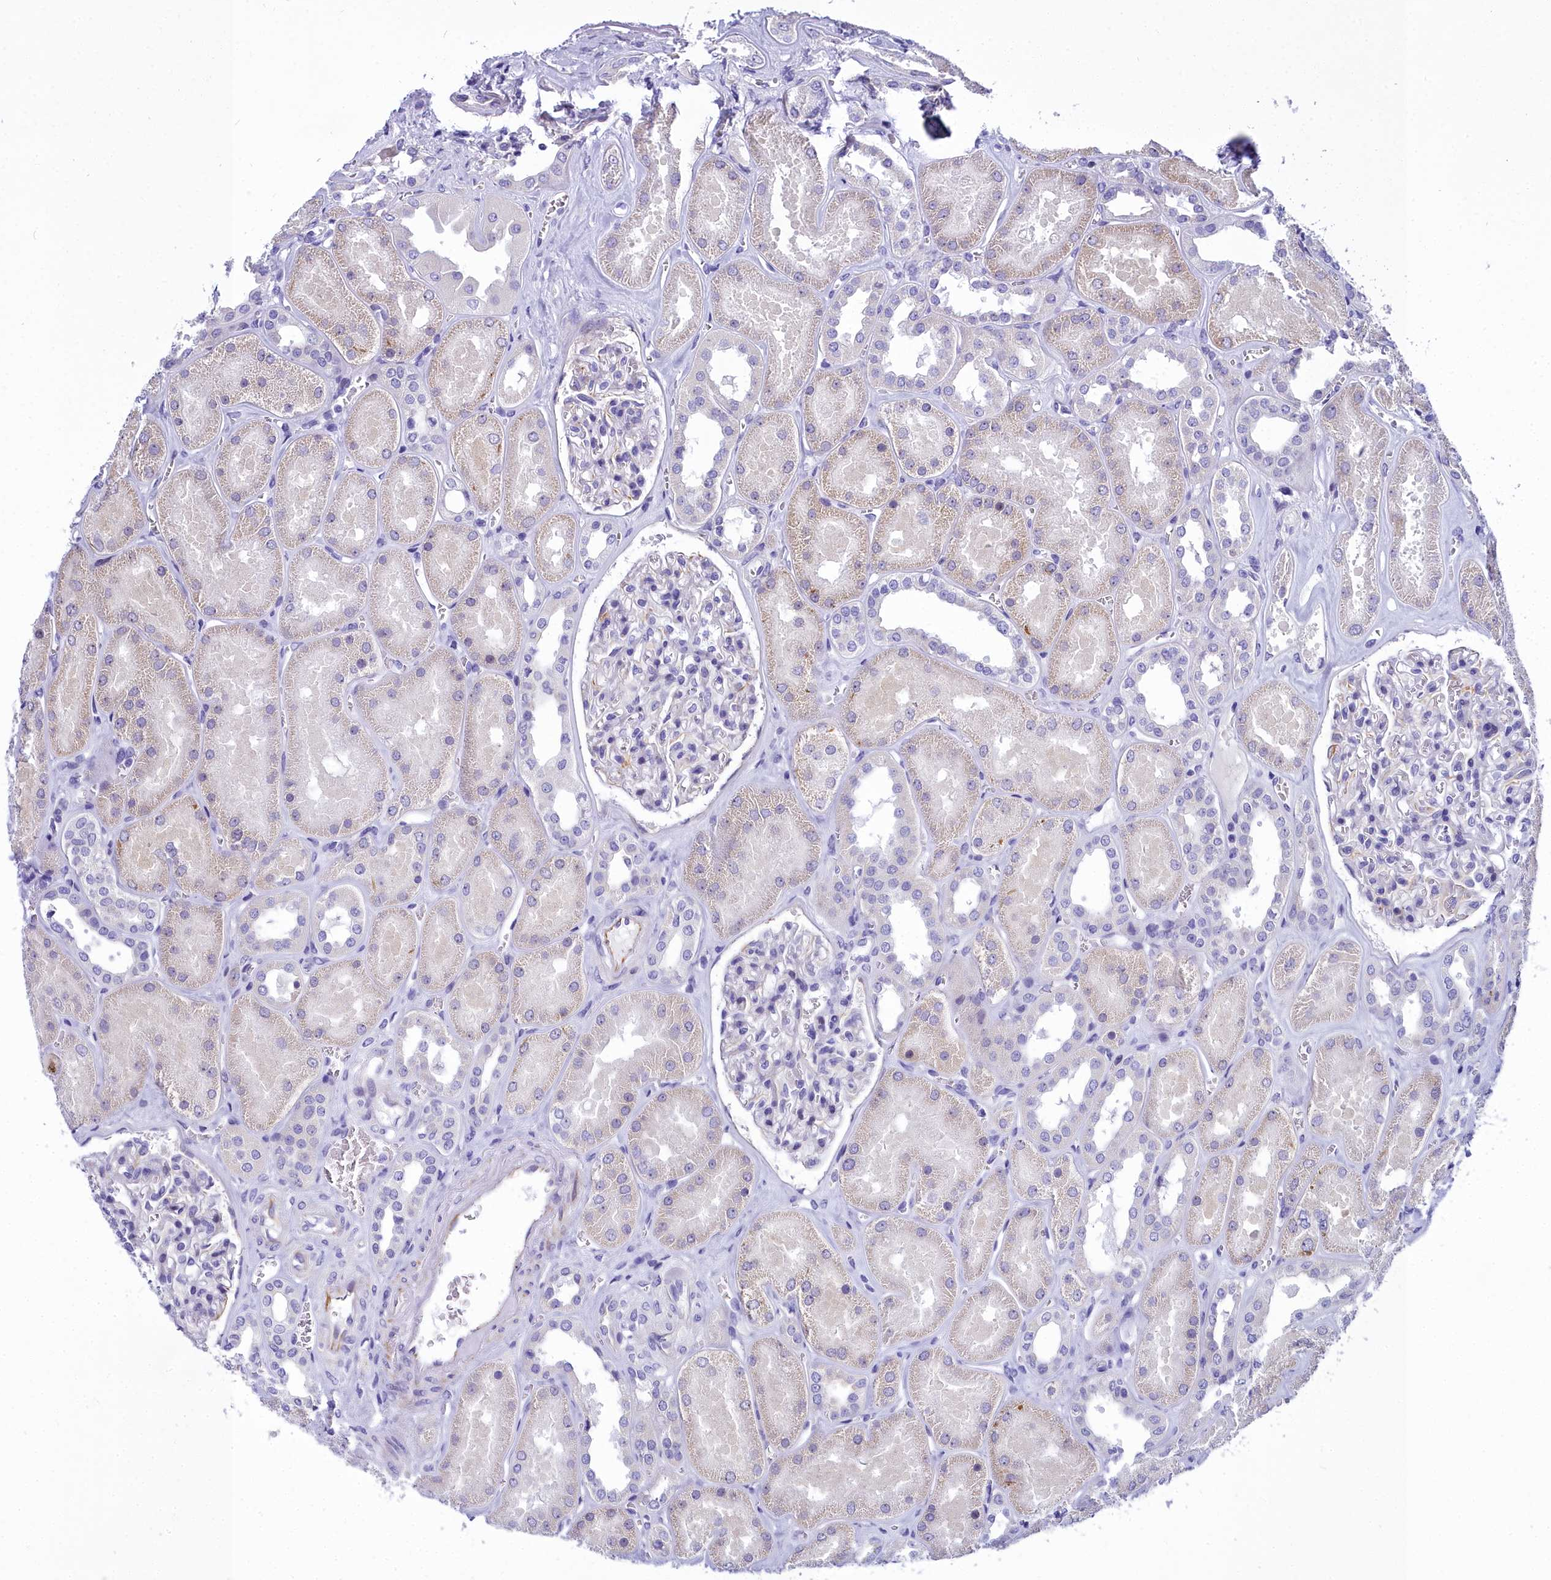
{"staining": {"intensity": "negative", "quantity": "none", "location": "none"}, "tissue": "kidney", "cell_type": "Cells in glomeruli", "image_type": "normal", "snomed": [{"axis": "morphology", "description": "Normal tissue, NOS"}, {"axis": "morphology", "description": "Adenocarcinoma, NOS"}, {"axis": "topography", "description": "Kidney"}], "caption": "Immunohistochemistry (IHC) histopathology image of normal kidney: kidney stained with DAB reveals no significant protein positivity in cells in glomeruli.", "gene": "TIMM22", "patient": {"sex": "female", "age": 68}}